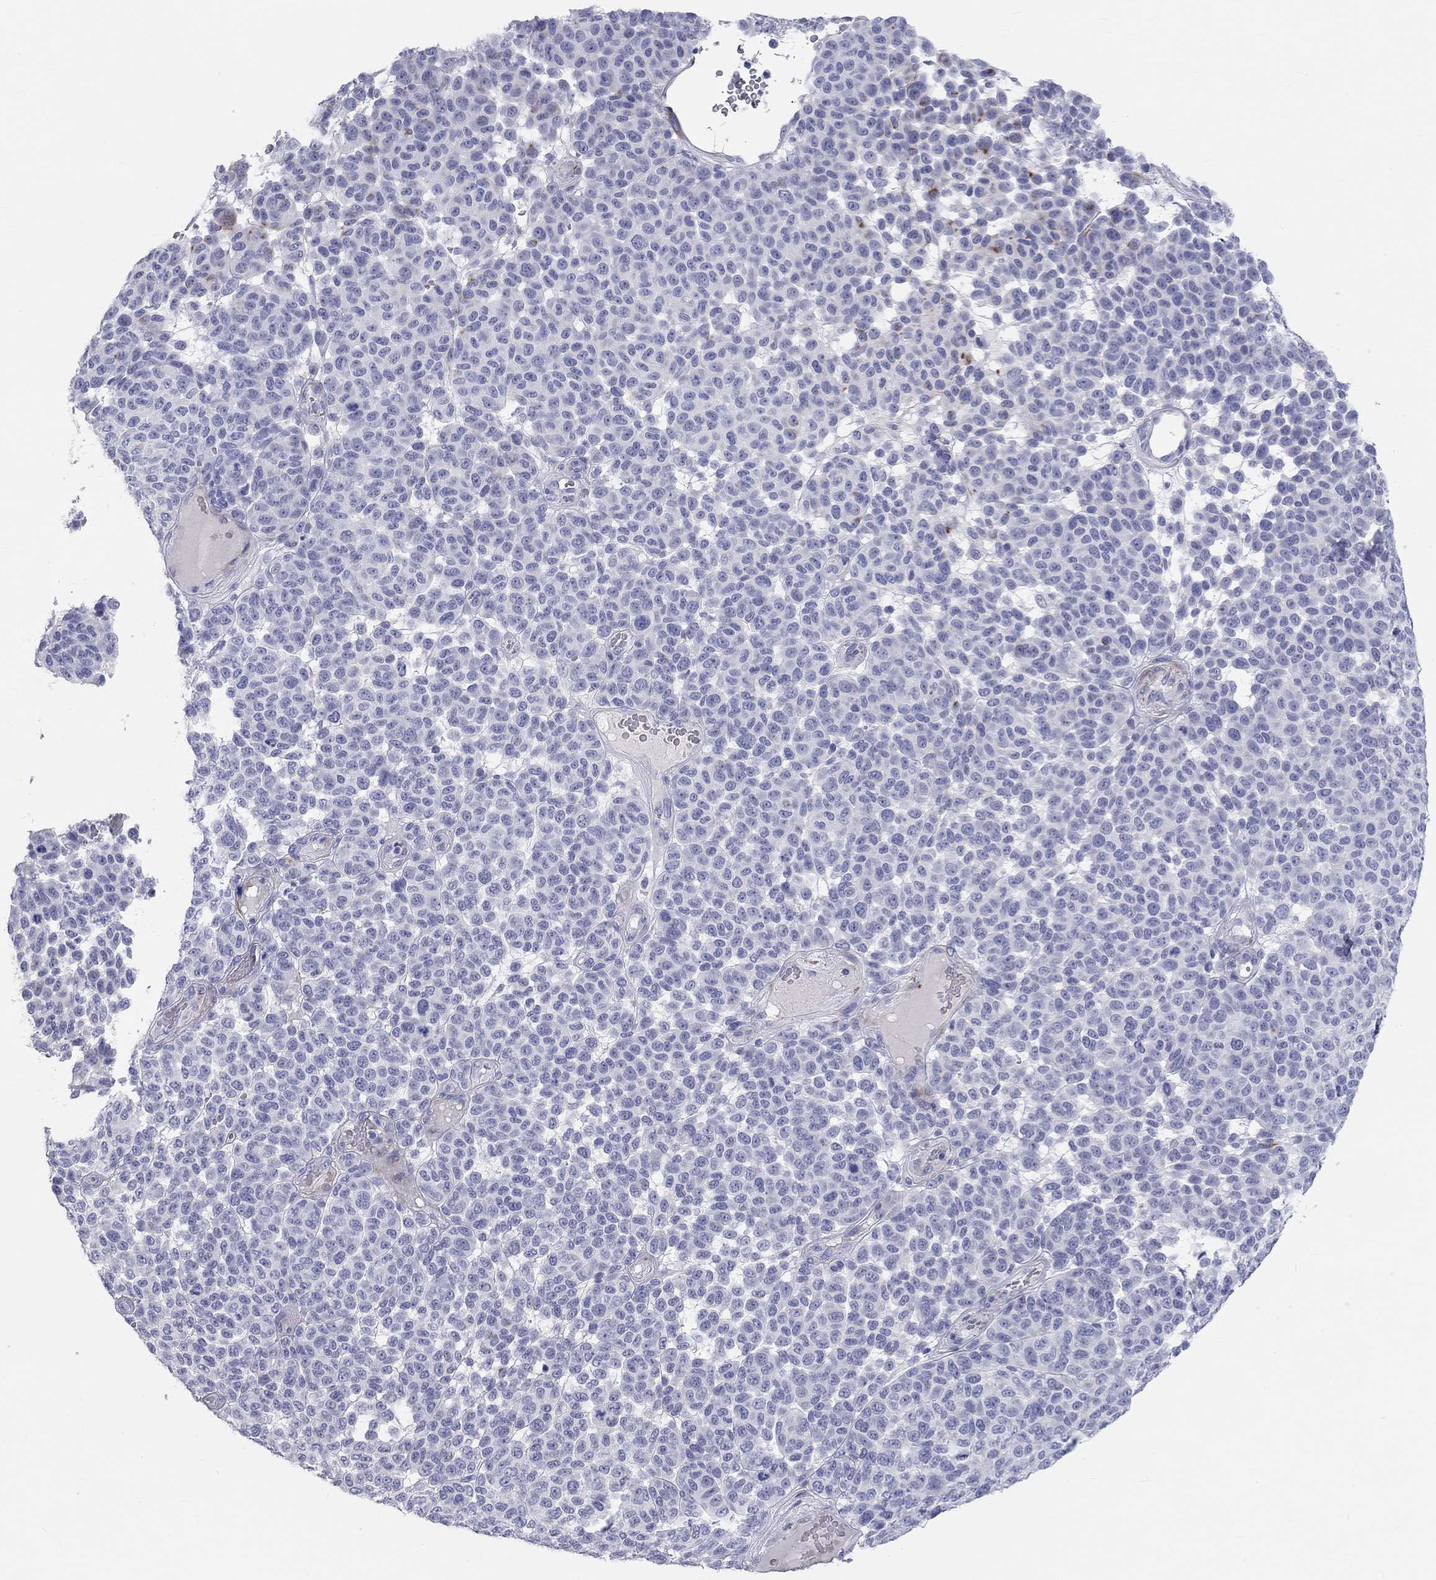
{"staining": {"intensity": "negative", "quantity": "none", "location": "none"}, "tissue": "melanoma", "cell_type": "Tumor cells", "image_type": "cancer", "snomed": [{"axis": "morphology", "description": "Malignant melanoma, NOS"}, {"axis": "topography", "description": "Skin"}], "caption": "DAB (3,3'-diaminobenzidine) immunohistochemical staining of melanoma shows no significant staining in tumor cells.", "gene": "PCDHGC5", "patient": {"sex": "male", "age": 59}}